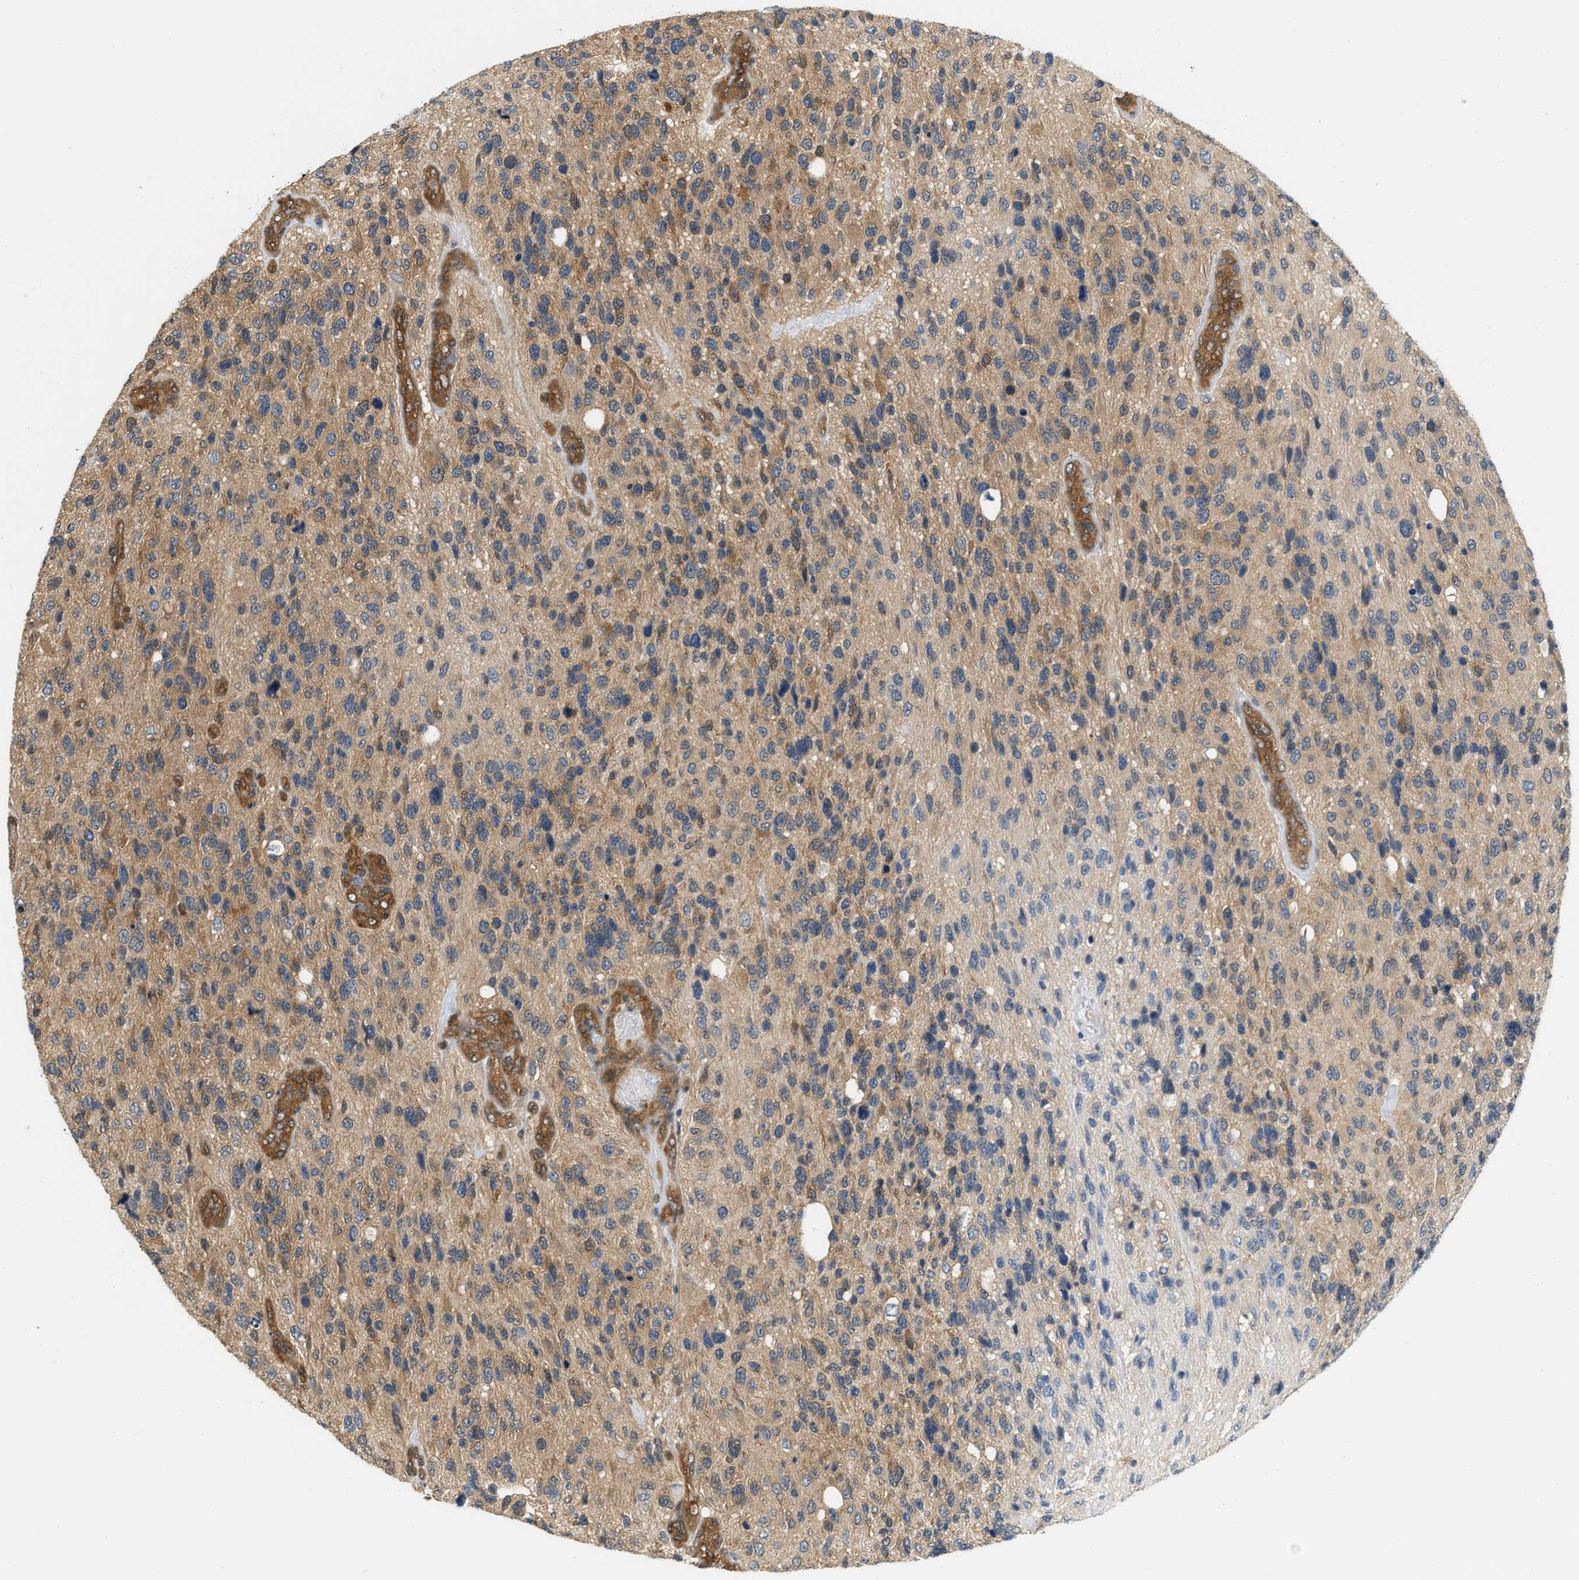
{"staining": {"intensity": "moderate", "quantity": ">75%", "location": "cytoplasmic/membranous"}, "tissue": "glioma", "cell_type": "Tumor cells", "image_type": "cancer", "snomed": [{"axis": "morphology", "description": "Glioma, malignant, High grade"}, {"axis": "topography", "description": "Brain"}], "caption": "This is an image of immunohistochemistry staining of glioma, which shows moderate positivity in the cytoplasmic/membranous of tumor cells.", "gene": "EIF4EBP2", "patient": {"sex": "female", "age": 58}}